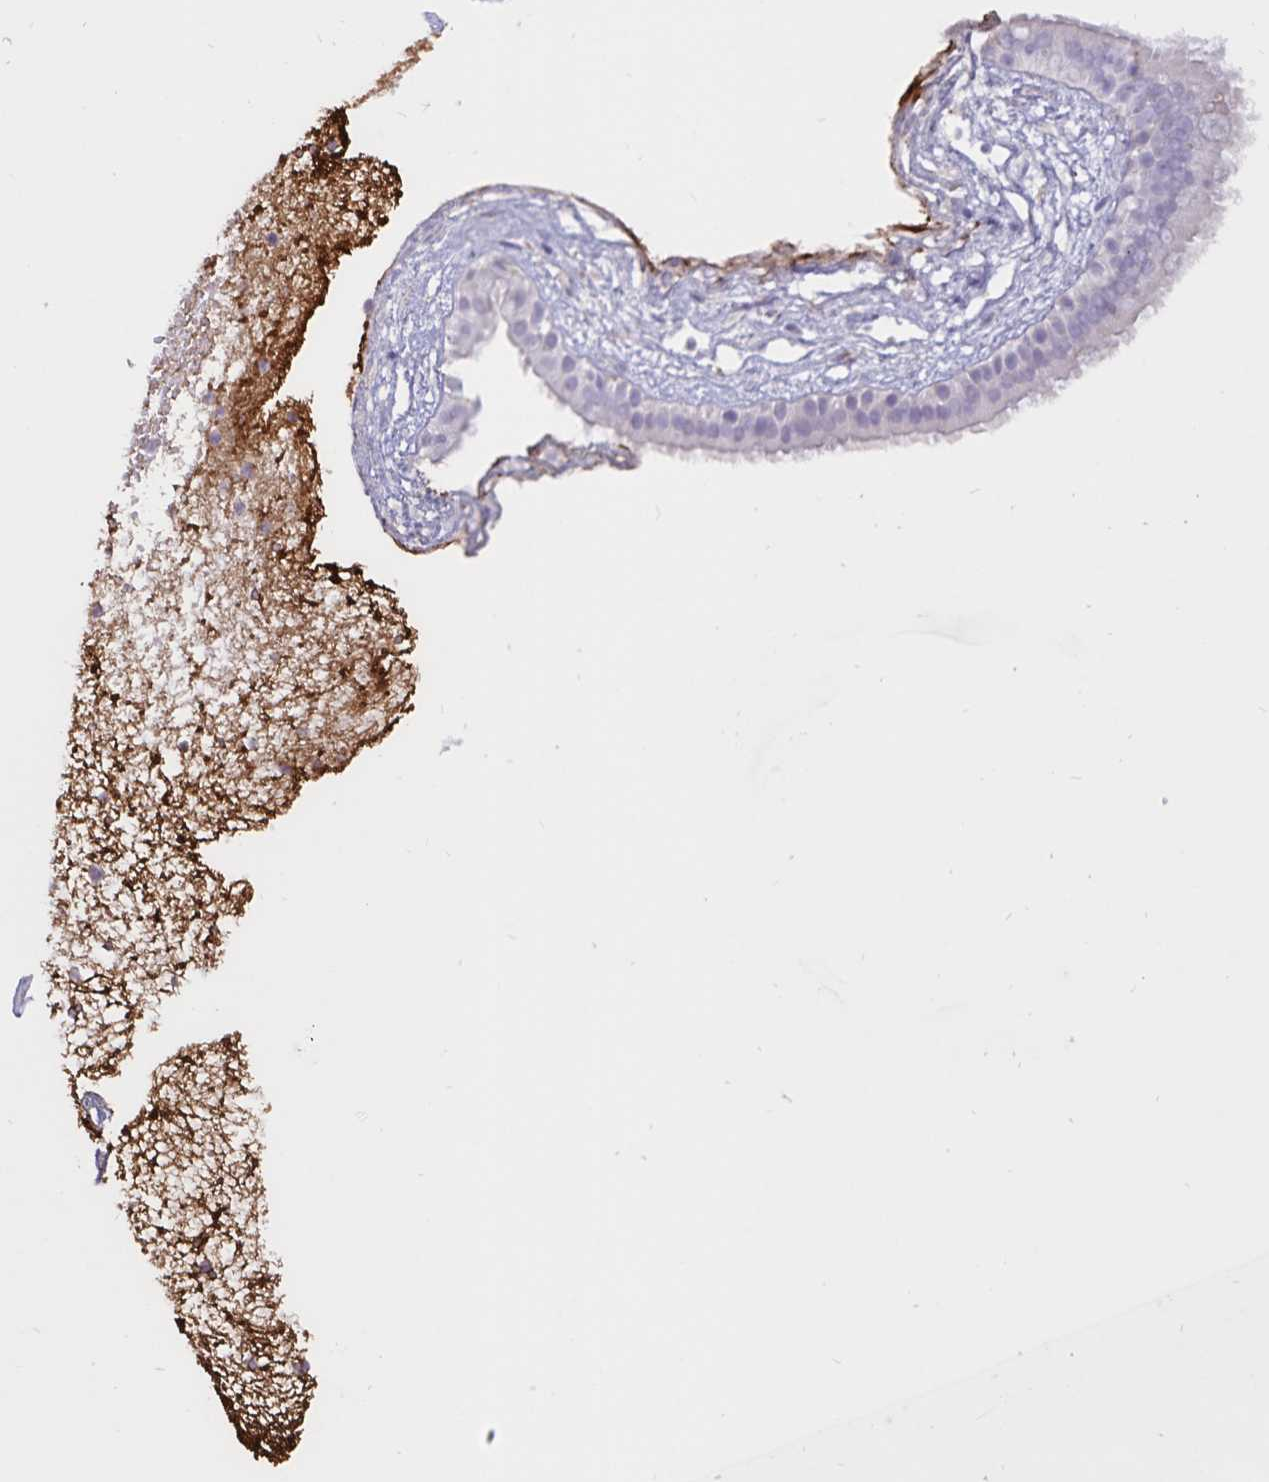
{"staining": {"intensity": "negative", "quantity": "none", "location": "none"}, "tissue": "nasopharynx", "cell_type": "Respiratory epithelial cells", "image_type": "normal", "snomed": [{"axis": "morphology", "description": "Normal tissue, NOS"}, {"axis": "topography", "description": "Nasopharynx"}], "caption": "Histopathology image shows no protein positivity in respiratory epithelial cells of unremarkable nasopharynx. (DAB (3,3'-diaminobenzidine) immunohistochemistry (IHC) visualized using brightfield microscopy, high magnification).", "gene": "FGG", "patient": {"sex": "male", "age": 24}}